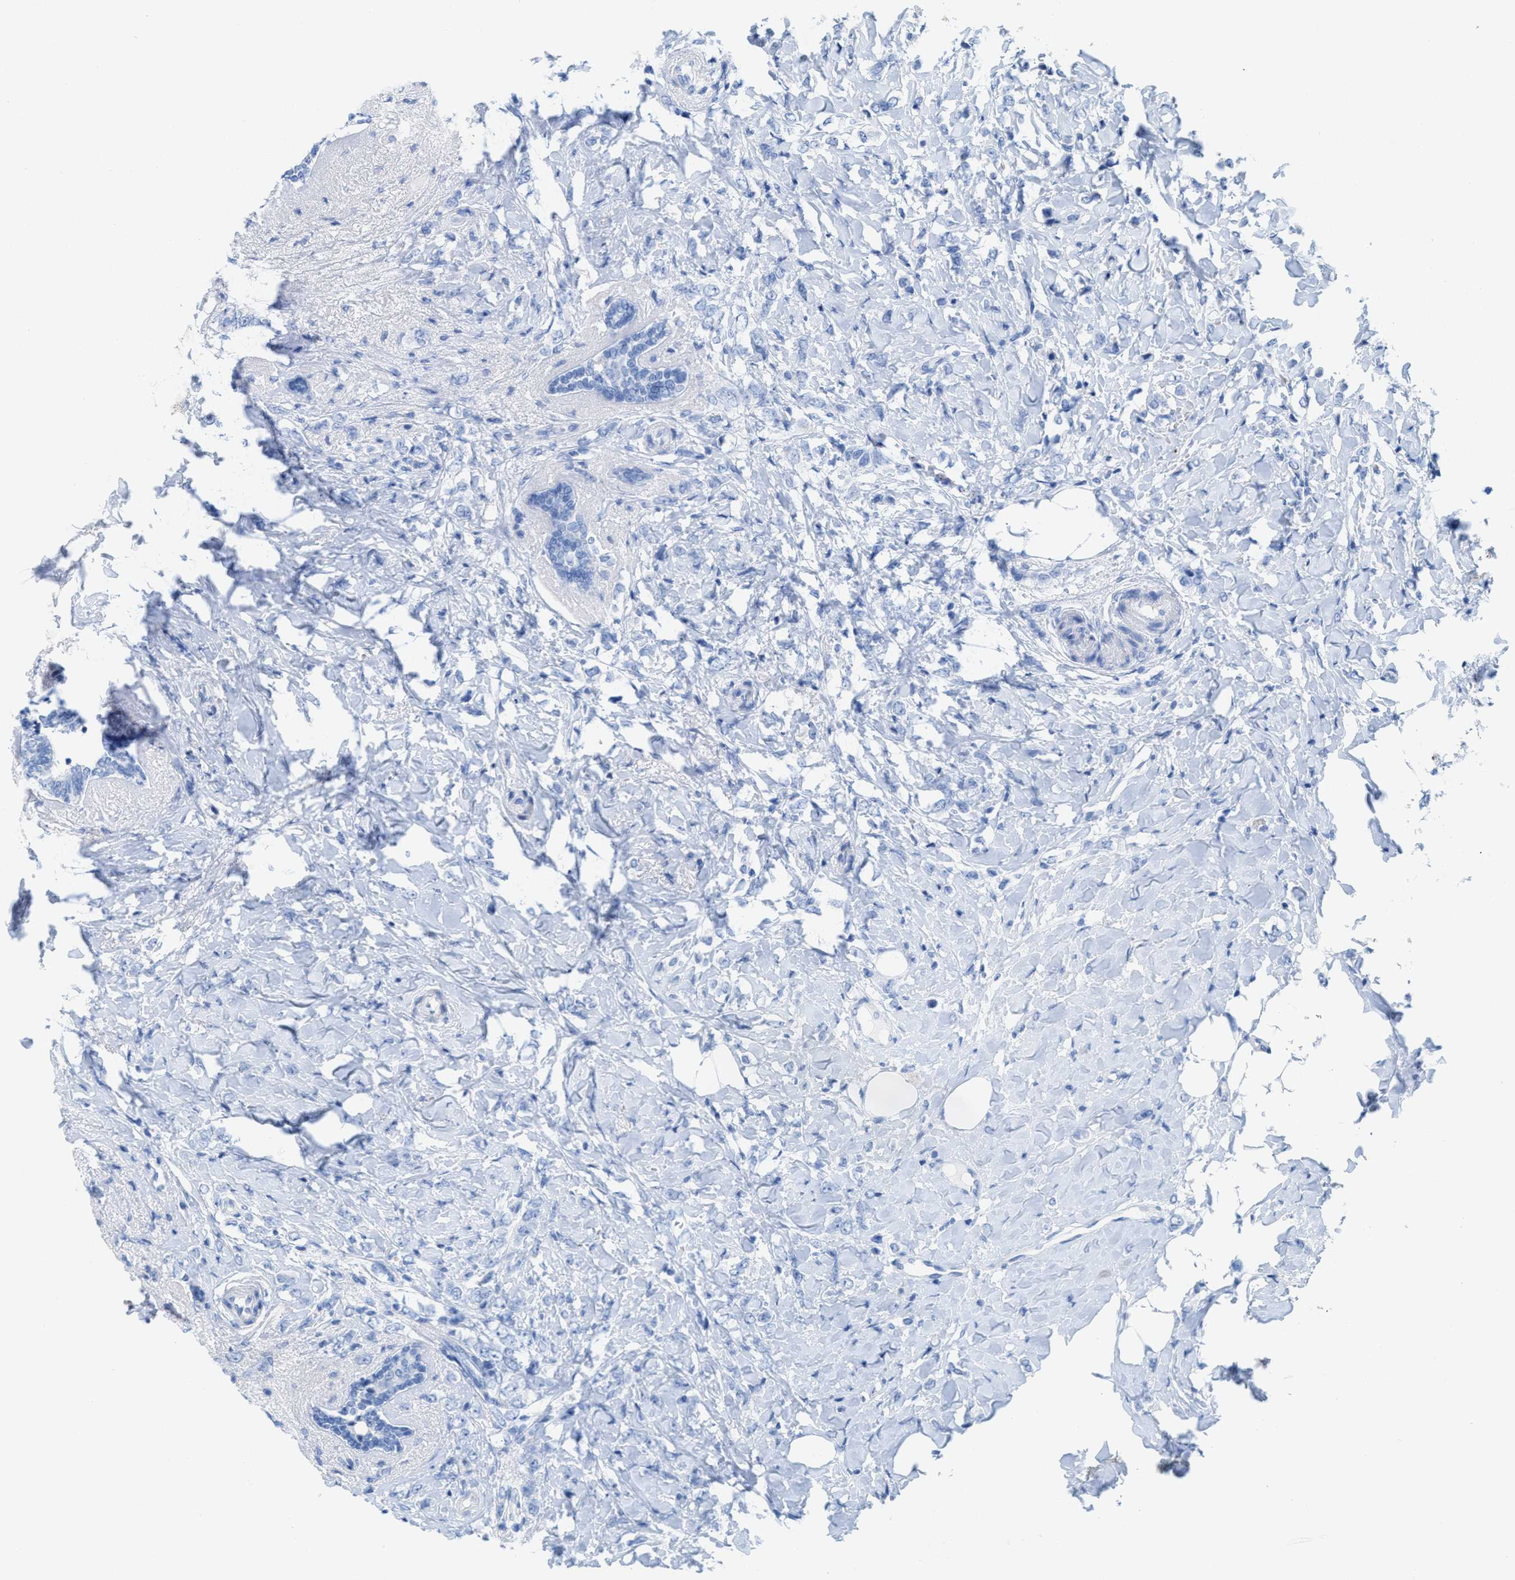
{"staining": {"intensity": "negative", "quantity": "none", "location": "none"}, "tissue": "breast cancer", "cell_type": "Tumor cells", "image_type": "cancer", "snomed": [{"axis": "morphology", "description": "Normal tissue, NOS"}, {"axis": "morphology", "description": "Lobular carcinoma"}, {"axis": "topography", "description": "Breast"}], "caption": "A histopathology image of human breast cancer (lobular carcinoma) is negative for staining in tumor cells.", "gene": "ANKFN1", "patient": {"sex": "female", "age": 47}}